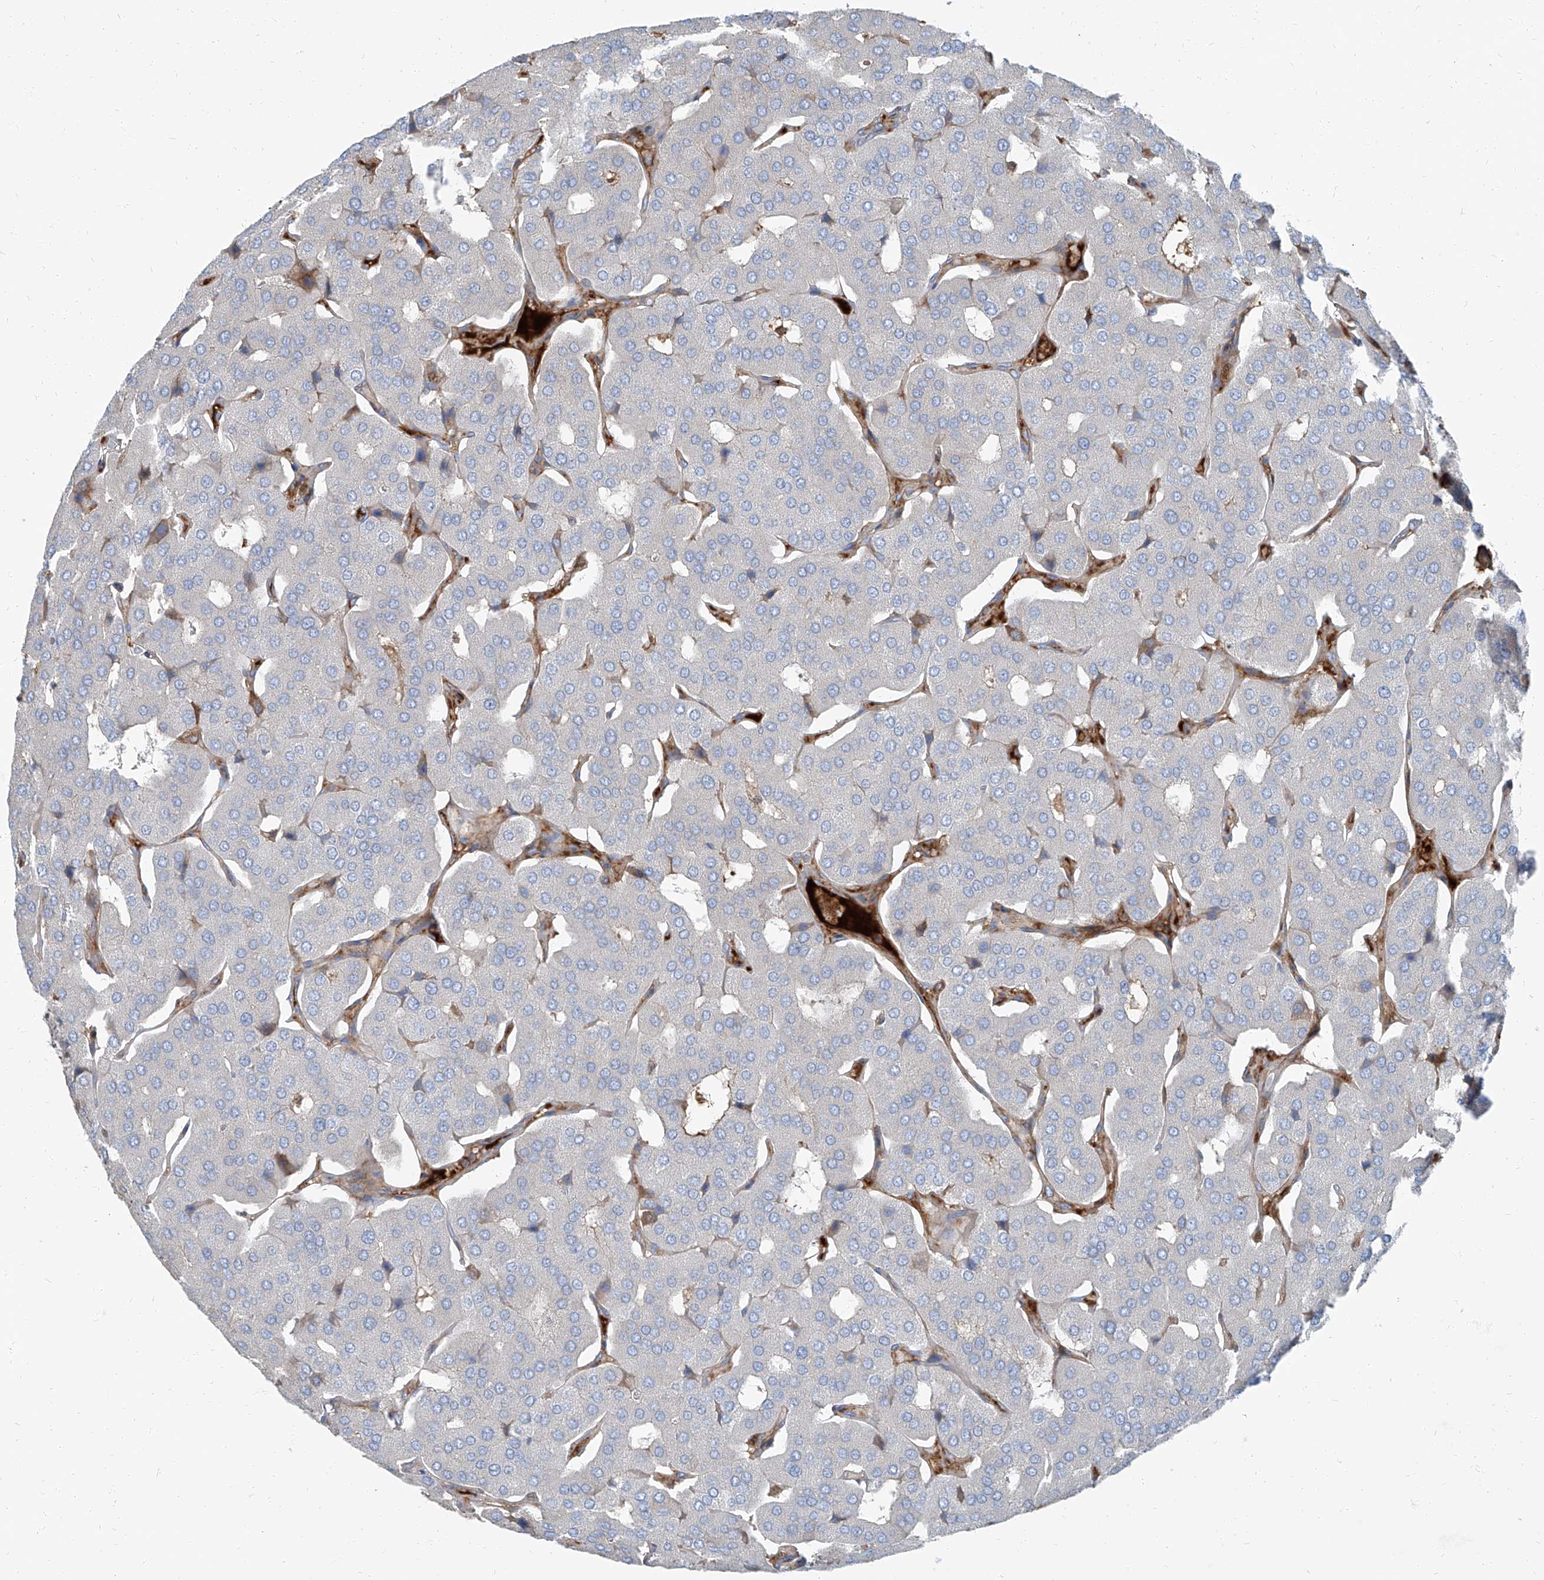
{"staining": {"intensity": "negative", "quantity": "none", "location": "none"}, "tissue": "parathyroid gland", "cell_type": "Glandular cells", "image_type": "normal", "snomed": [{"axis": "morphology", "description": "Normal tissue, NOS"}, {"axis": "morphology", "description": "Adenoma, NOS"}, {"axis": "topography", "description": "Parathyroid gland"}], "caption": "Histopathology image shows no protein staining in glandular cells of unremarkable parathyroid gland. Nuclei are stained in blue.", "gene": "HOXA3", "patient": {"sex": "female", "age": 86}}